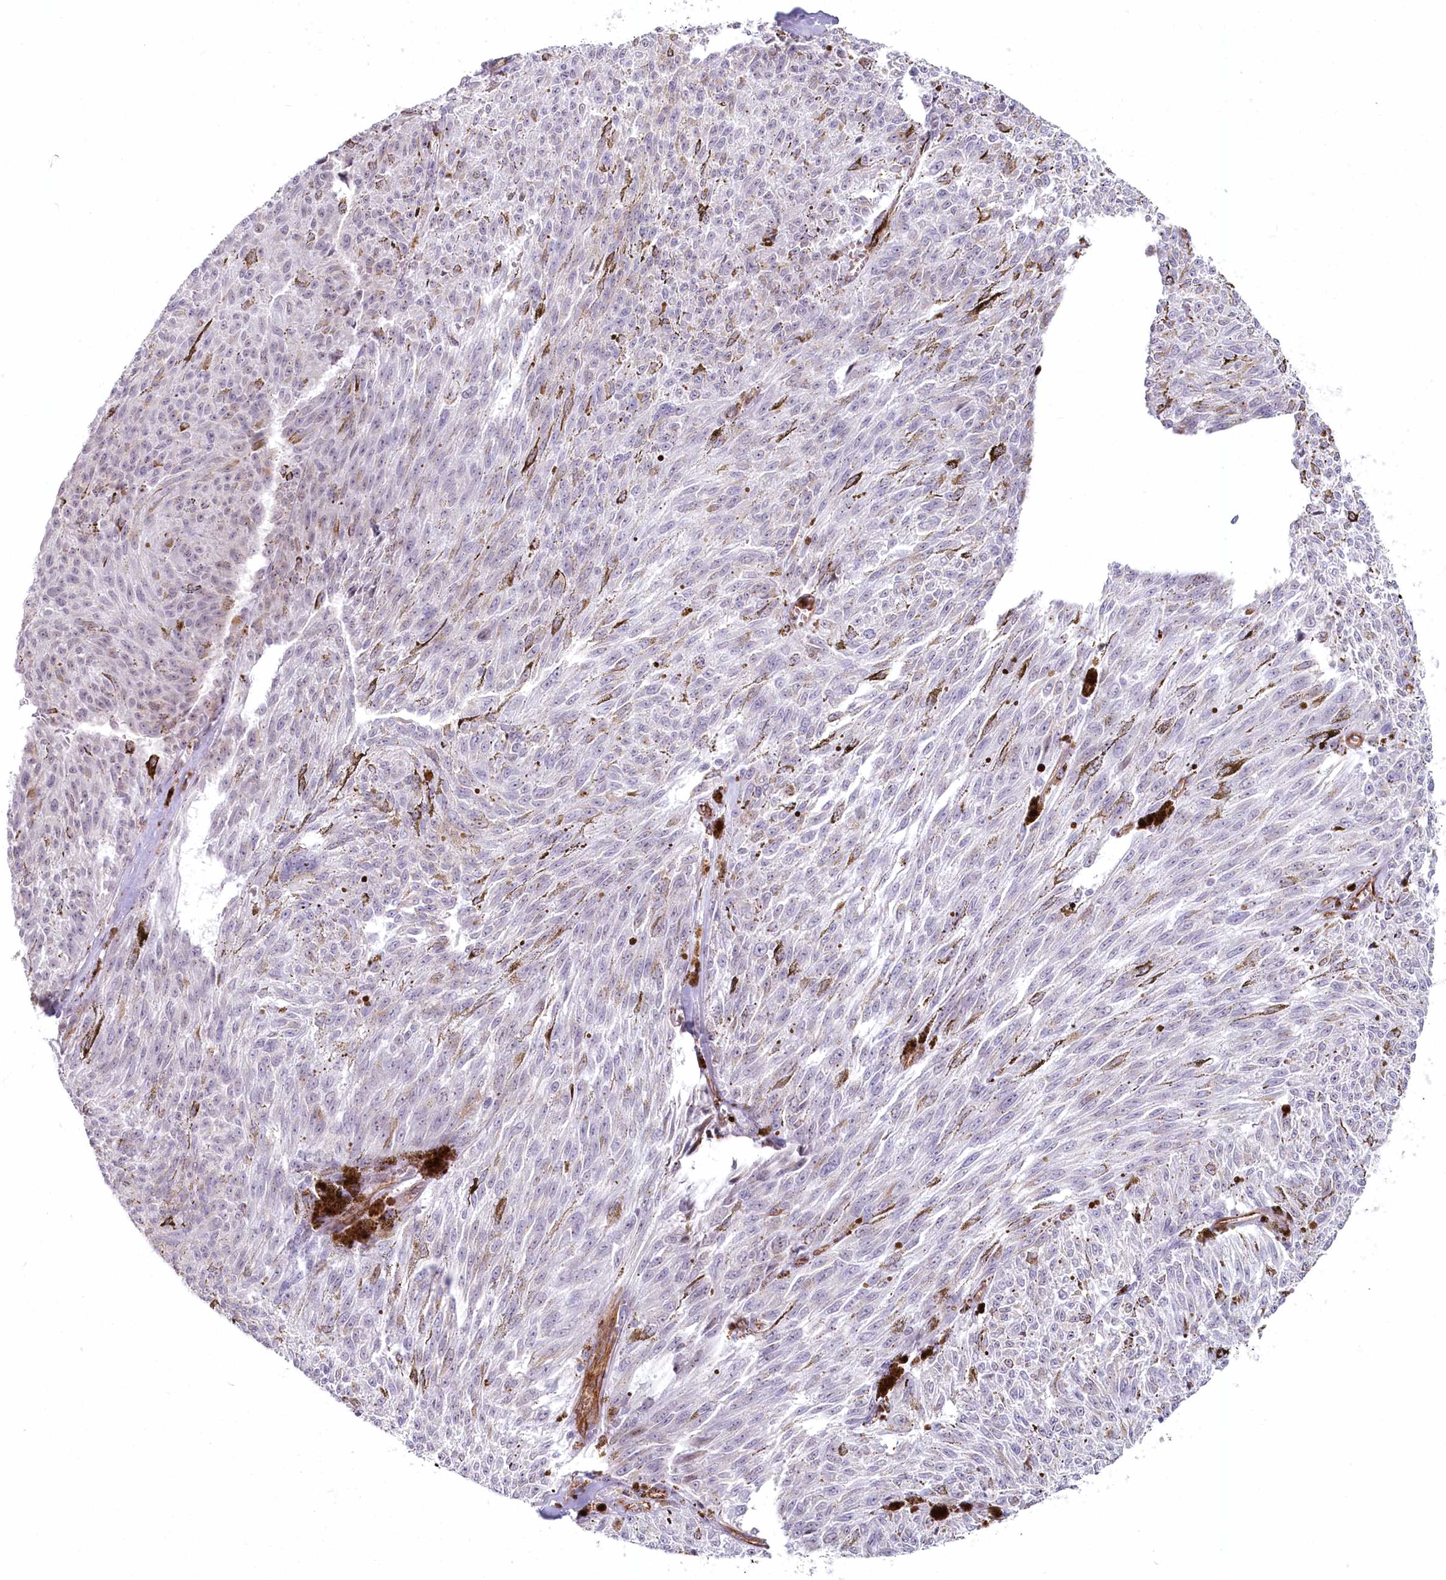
{"staining": {"intensity": "negative", "quantity": "none", "location": "none"}, "tissue": "melanoma", "cell_type": "Tumor cells", "image_type": "cancer", "snomed": [{"axis": "morphology", "description": "Malignant melanoma, NOS"}, {"axis": "topography", "description": "Skin"}], "caption": "This is an IHC photomicrograph of human malignant melanoma. There is no expression in tumor cells.", "gene": "ABHD8", "patient": {"sex": "female", "age": 72}}